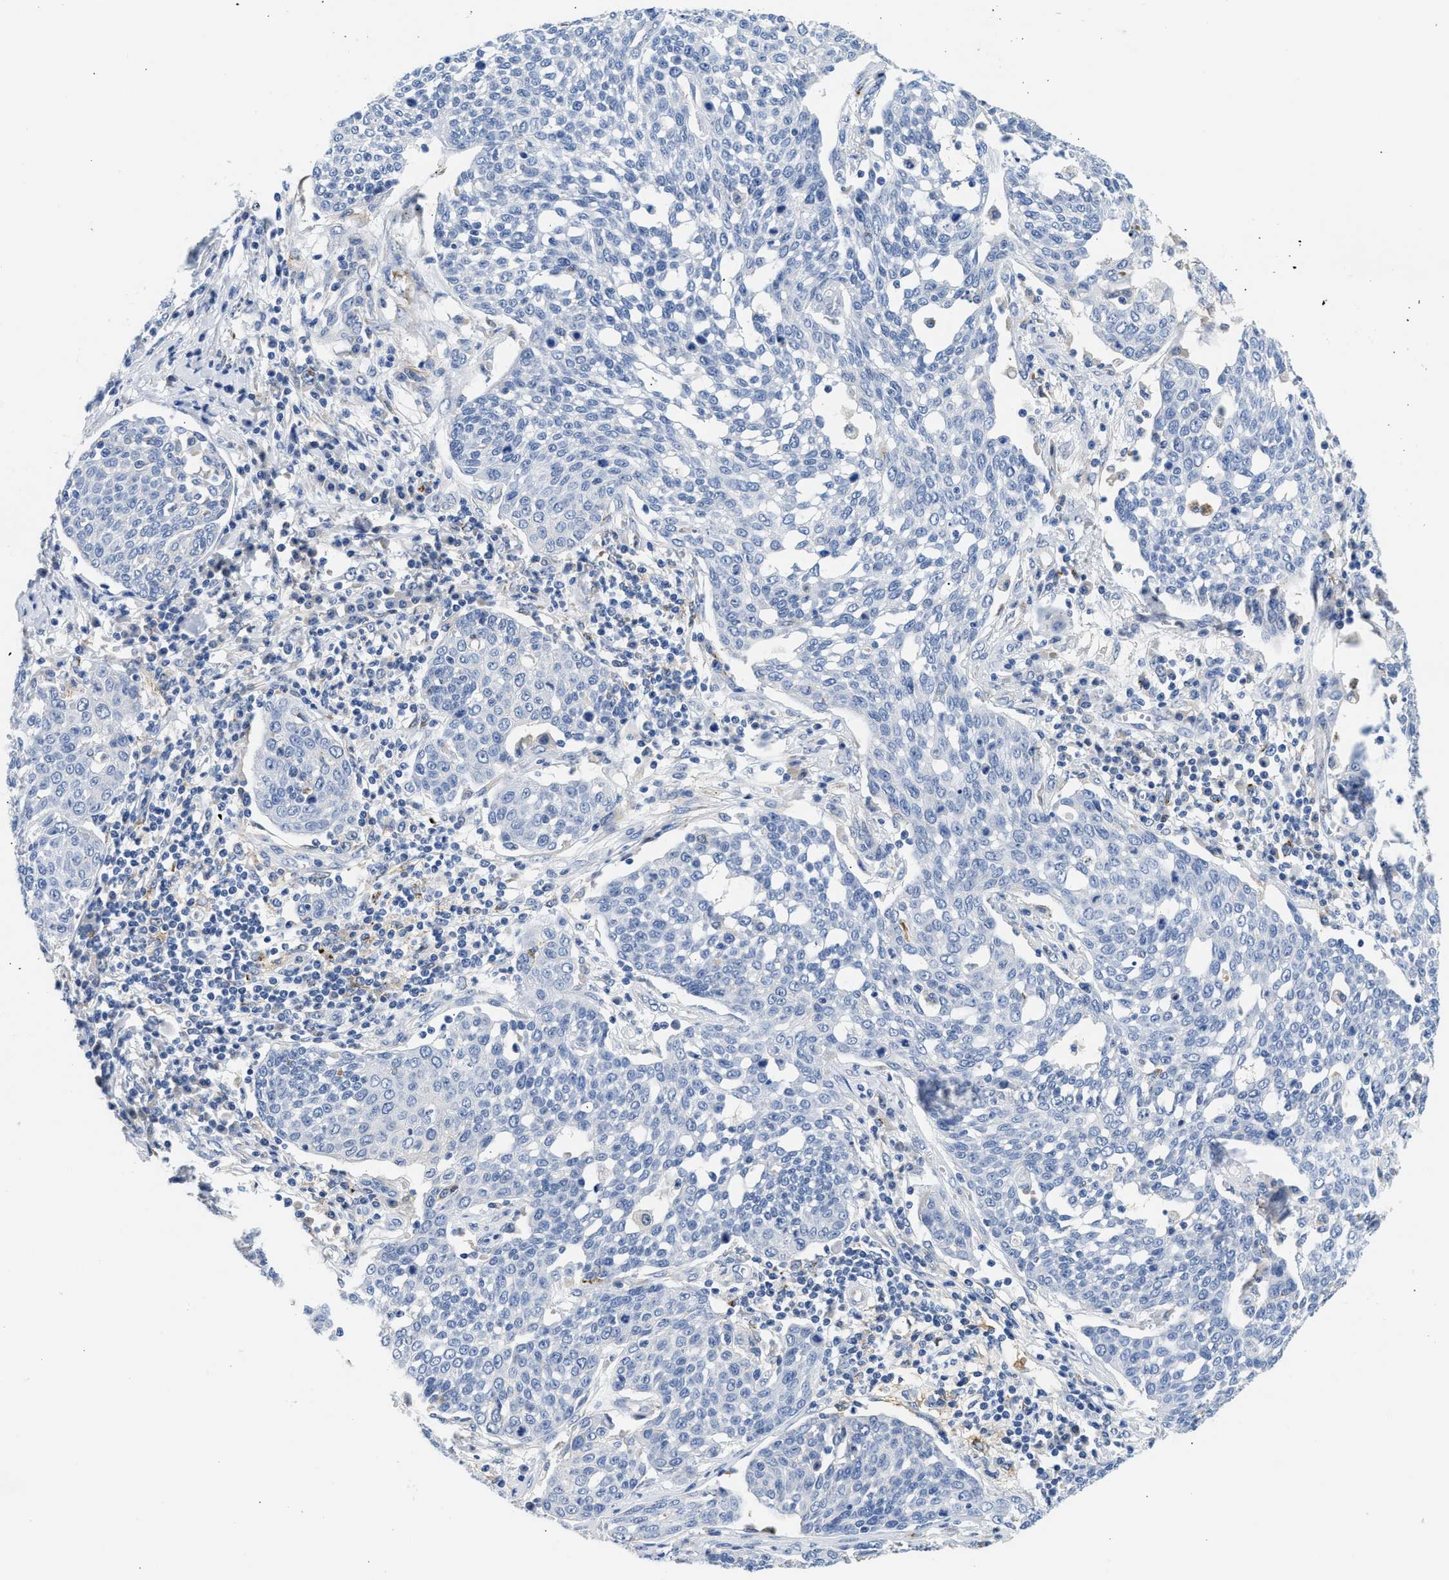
{"staining": {"intensity": "negative", "quantity": "none", "location": "none"}, "tissue": "cervical cancer", "cell_type": "Tumor cells", "image_type": "cancer", "snomed": [{"axis": "morphology", "description": "Squamous cell carcinoma, NOS"}, {"axis": "topography", "description": "Cervix"}], "caption": "Immunohistochemical staining of cervical squamous cell carcinoma shows no significant staining in tumor cells.", "gene": "PPM1L", "patient": {"sex": "female", "age": 34}}